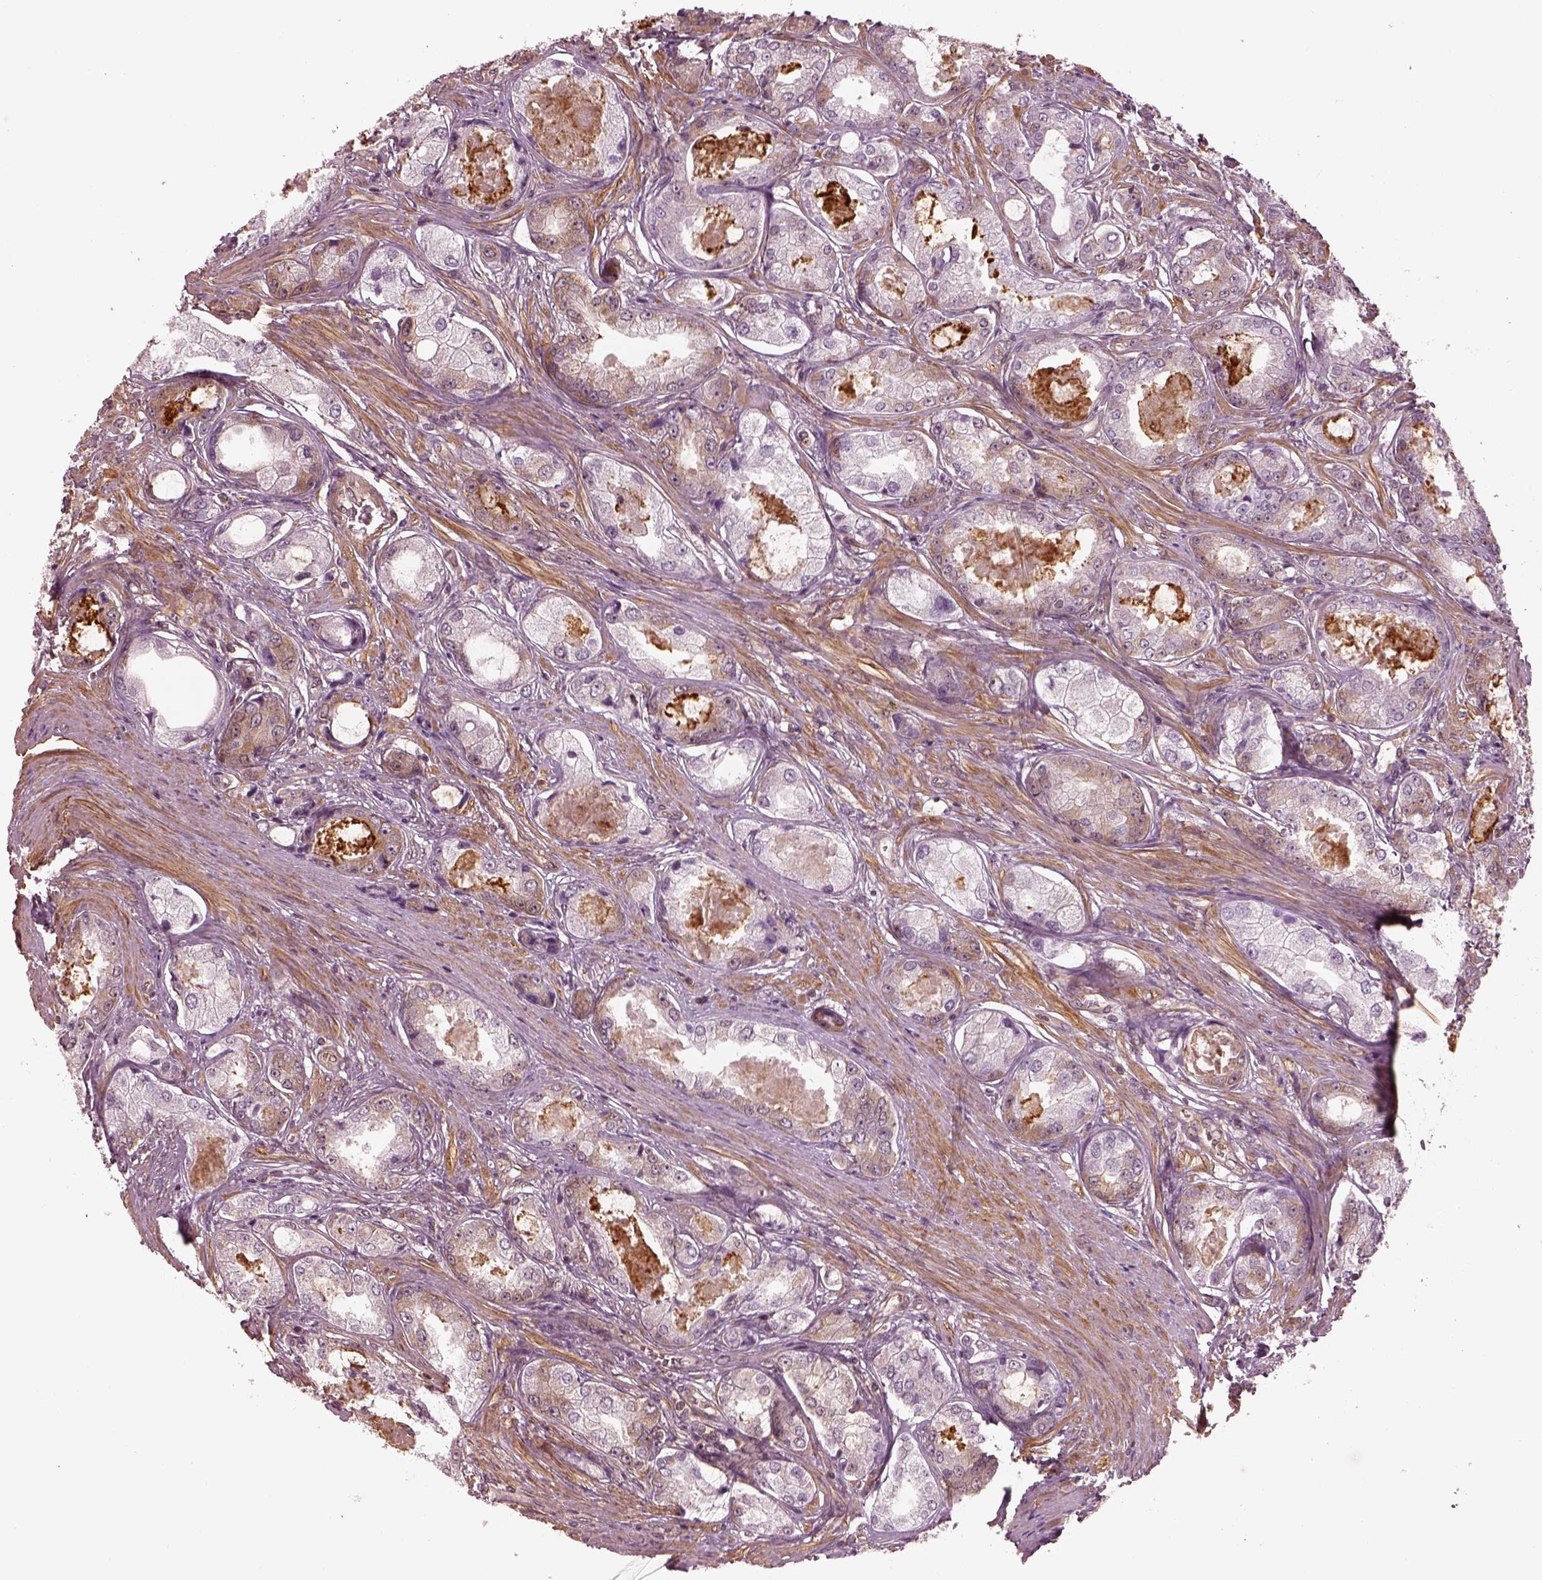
{"staining": {"intensity": "moderate", "quantity": "<25%", "location": "cytoplasmic/membranous"}, "tissue": "prostate cancer", "cell_type": "Tumor cells", "image_type": "cancer", "snomed": [{"axis": "morphology", "description": "Adenocarcinoma, Low grade"}, {"axis": "topography", "description": "Prostate"}], "caption": "Prostate cancer (low-grade adenocarcinoma) stained with DAB (3,3'-diaminobenzidine) immunohistochemistry (IHC) shows low levels of moderate cytoplasmic/membranous expression in about <25% of tumor cells. (Stains: DAB in brown, nuclei in blue, Microscopy: brightfield microscopy at high magnification).", "gene": "LSM14A", "patient": {"sex": "male", "age": 68}}